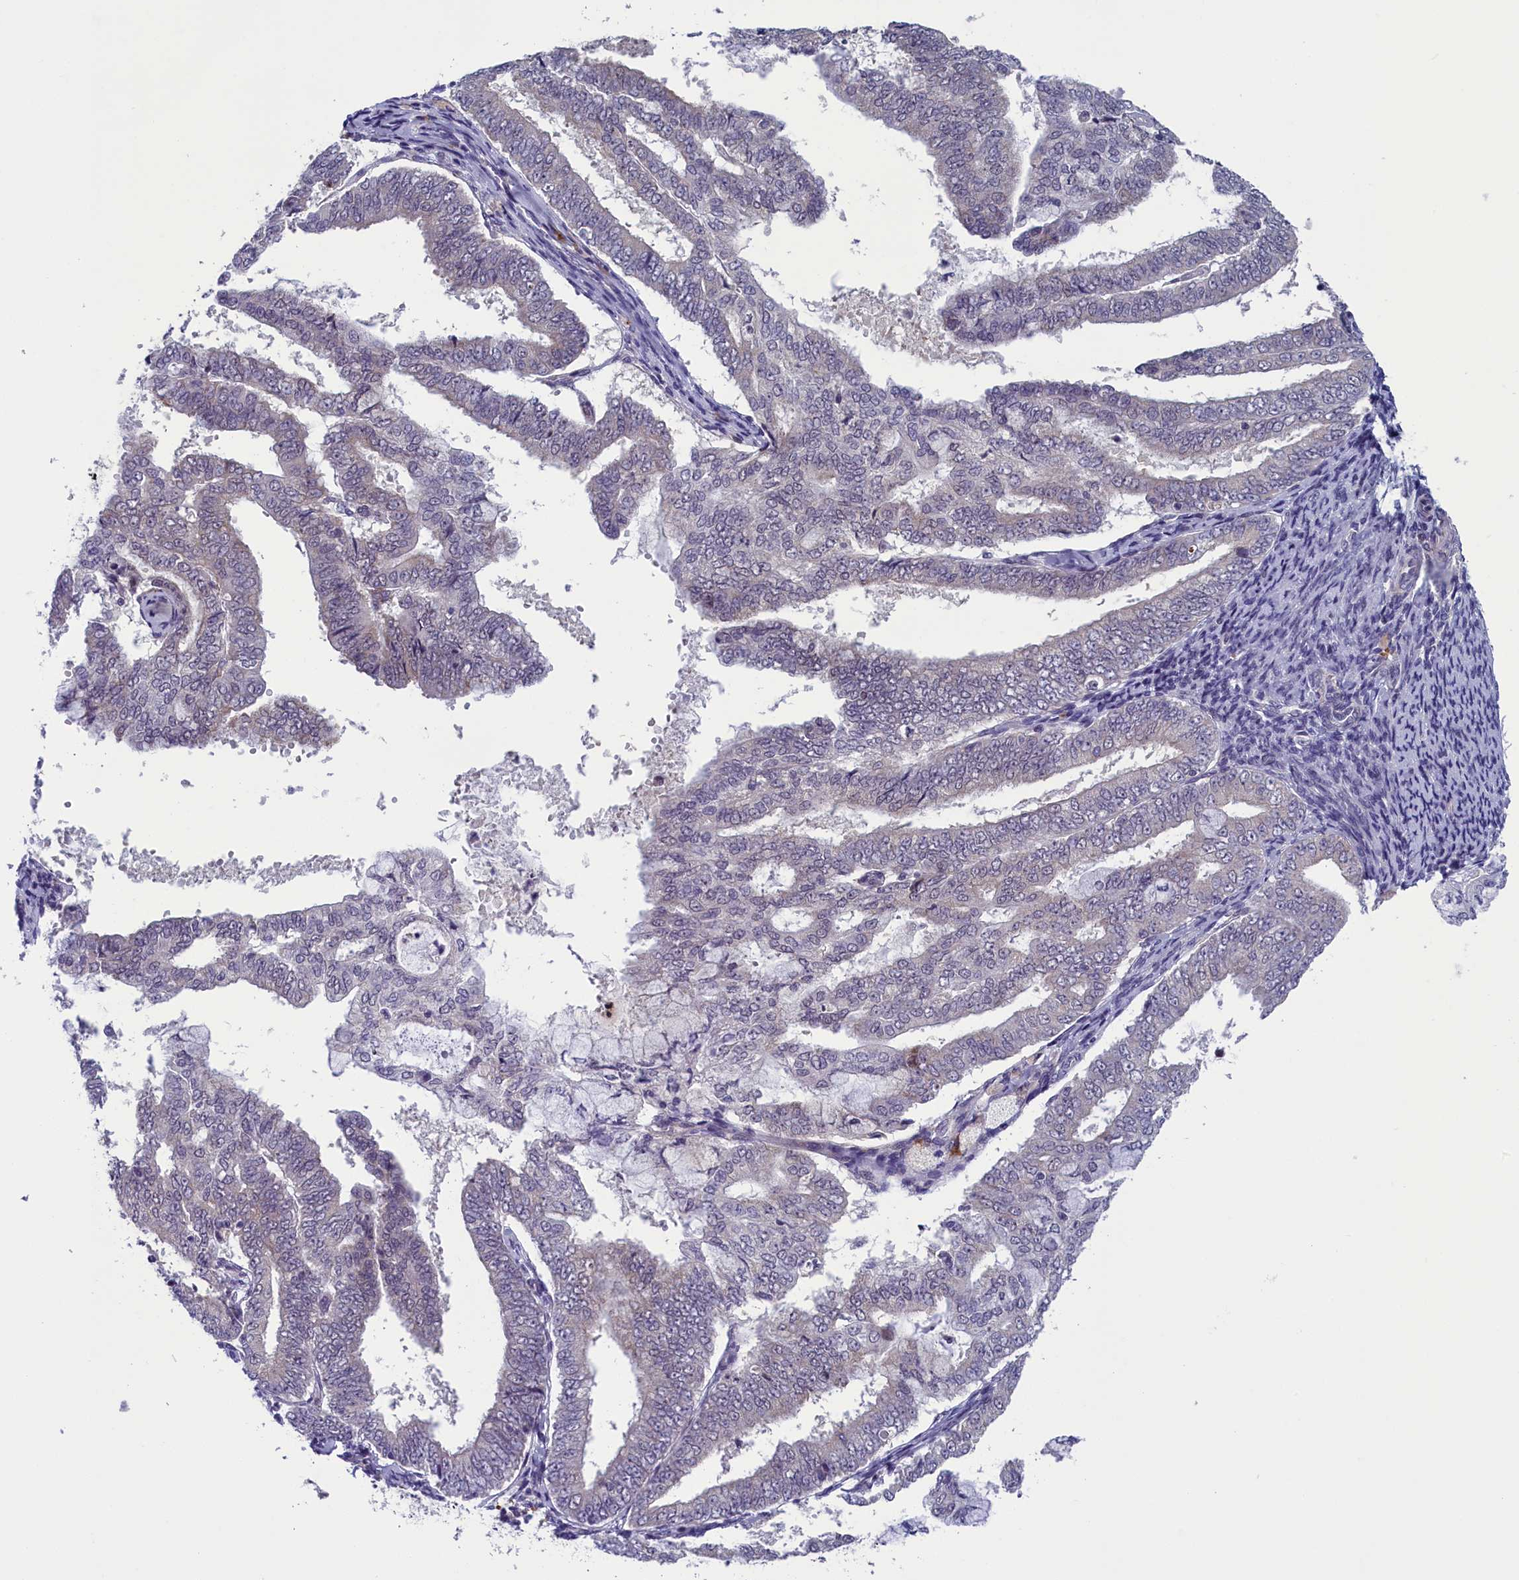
{"staining": {"intensity": "negative", "quantity": "none", "location": "none"}, "tissue": "endometrial cancer", "cell_type": "Tumor cells", "image_type": "cancer", "snomed": [{"axis": "morphology", "description": "Adenocarcinoma, NOS"}, {"axis": "topography", "description": "Endometrium"}], "caption": "Tumor cells show no significant expression in endometrial cancer (adenocarcinoma).", "gene": "CNEP1R1", "patient": {"sex": "female", "age": 63}}